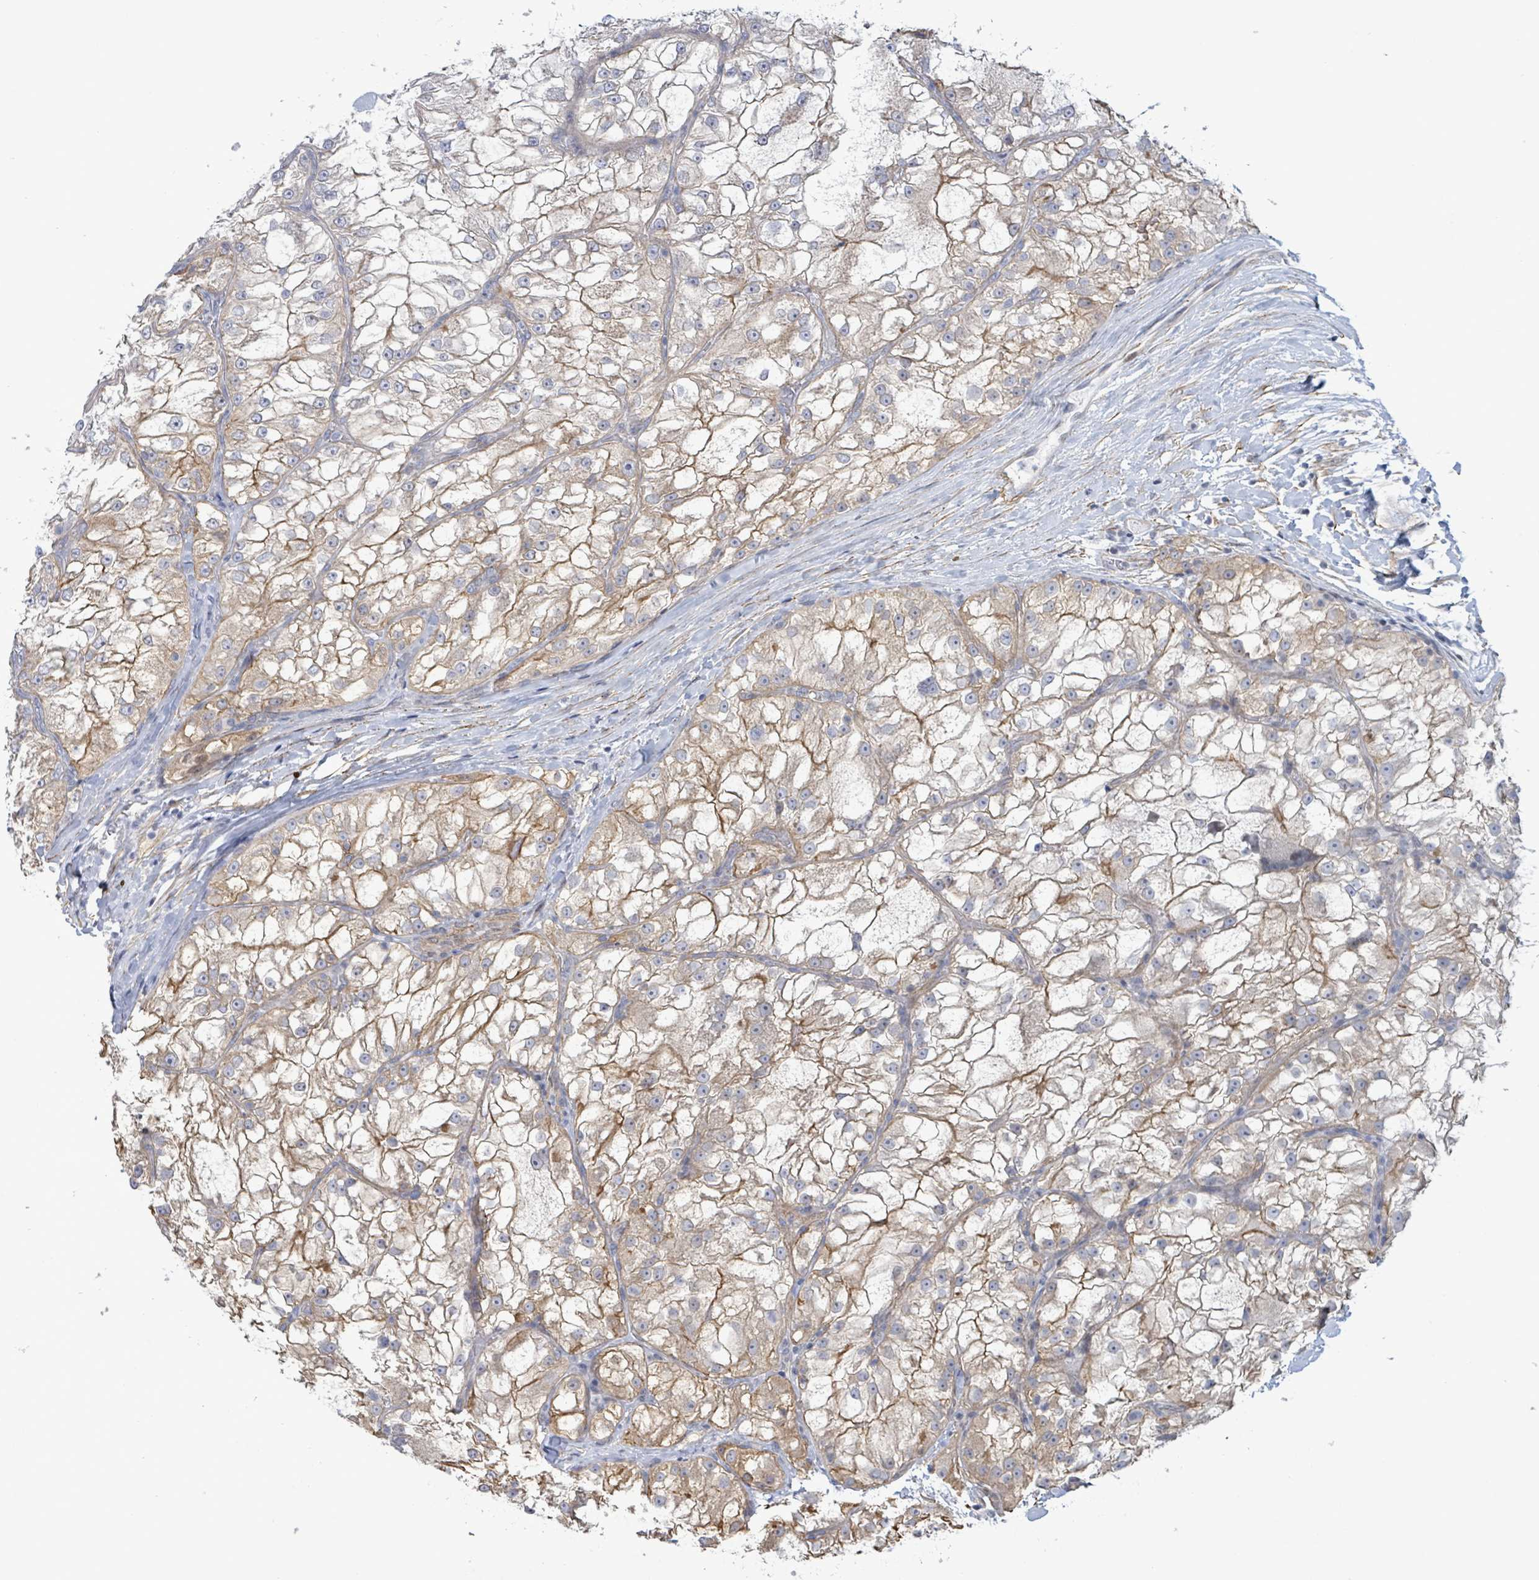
{"staining": {"intensity": "weak", "quantity": "25%-75%", "location": "cytoplasmic/membranous"}, "tissue": "renal cancer", "cell_type": "Tumor cells", "image_type": "cancer", "snomed": [{"axis": "morphology", "description": "Adenocarcinoma, NOS"}, {"axis": "topography", "description": "Kidney"}], "caption": "High-power microscopy captured an immunohistochemistry image of renal adenocarcinoma, revealing weak cytoplasmic/membranous expression in about 25%-75% of tumor cells.", "gene": "DMRTC1B", "patient": {"sex": "female", "age": 72}}